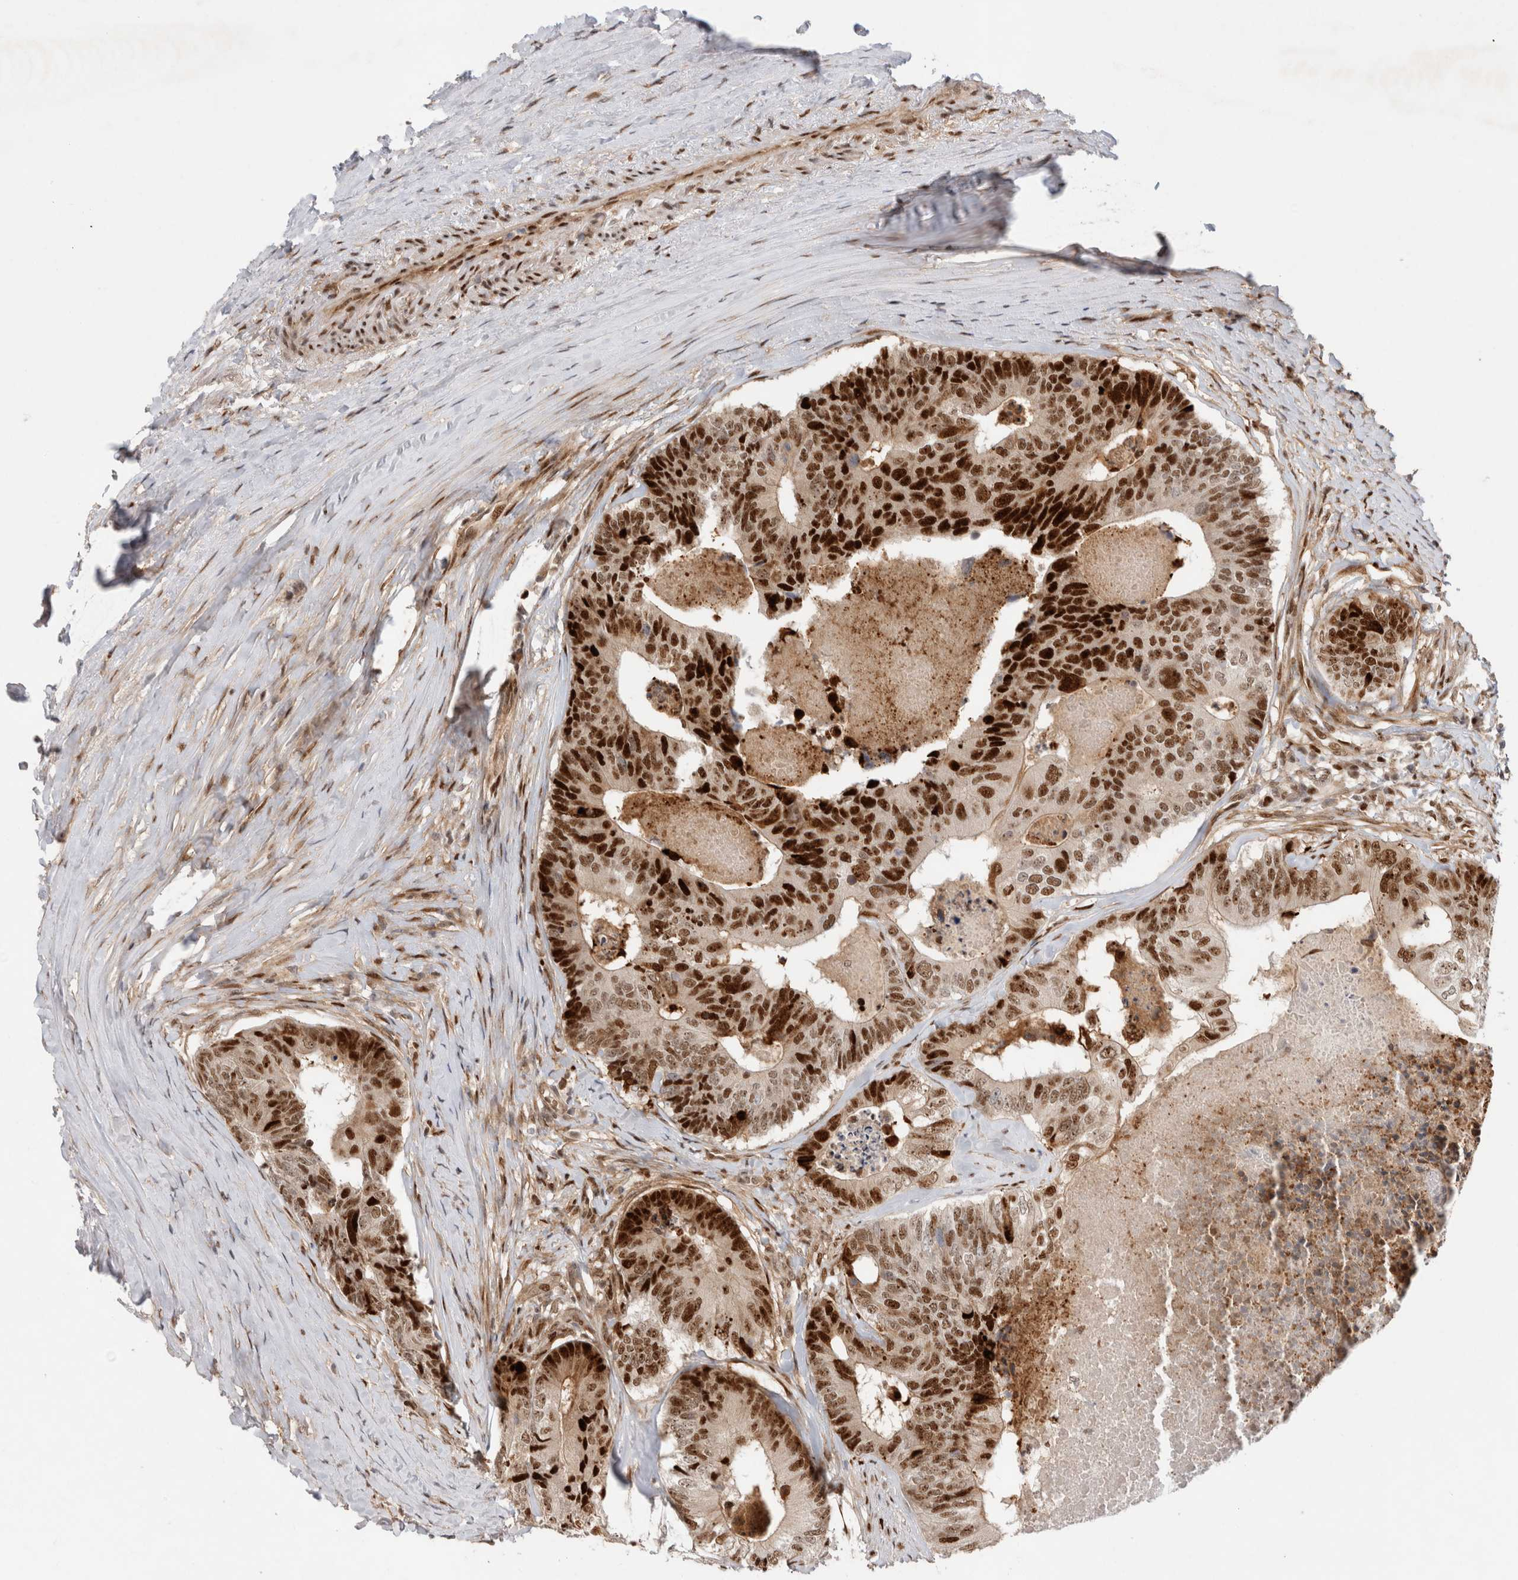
{"staining": {"intensity": "strong", "quantity": ">75%", "location": "nuclear"}, "tissue": "colorectal cancer", "cell_type": "Tumor cells", "image_type": "cancer", "snomed": [{"axis": "morphology", "description": "Adenocarcinoma, NOS"}, {"axis": "topography", "description": "Colon"}], "caption": "The micrograph shows a brown stain indicating the presence of a protein in the nuclear of tumor cells in colorectal cancer.", "gene": "TCF4", "patient": {"sex": "female", "age": 67}}